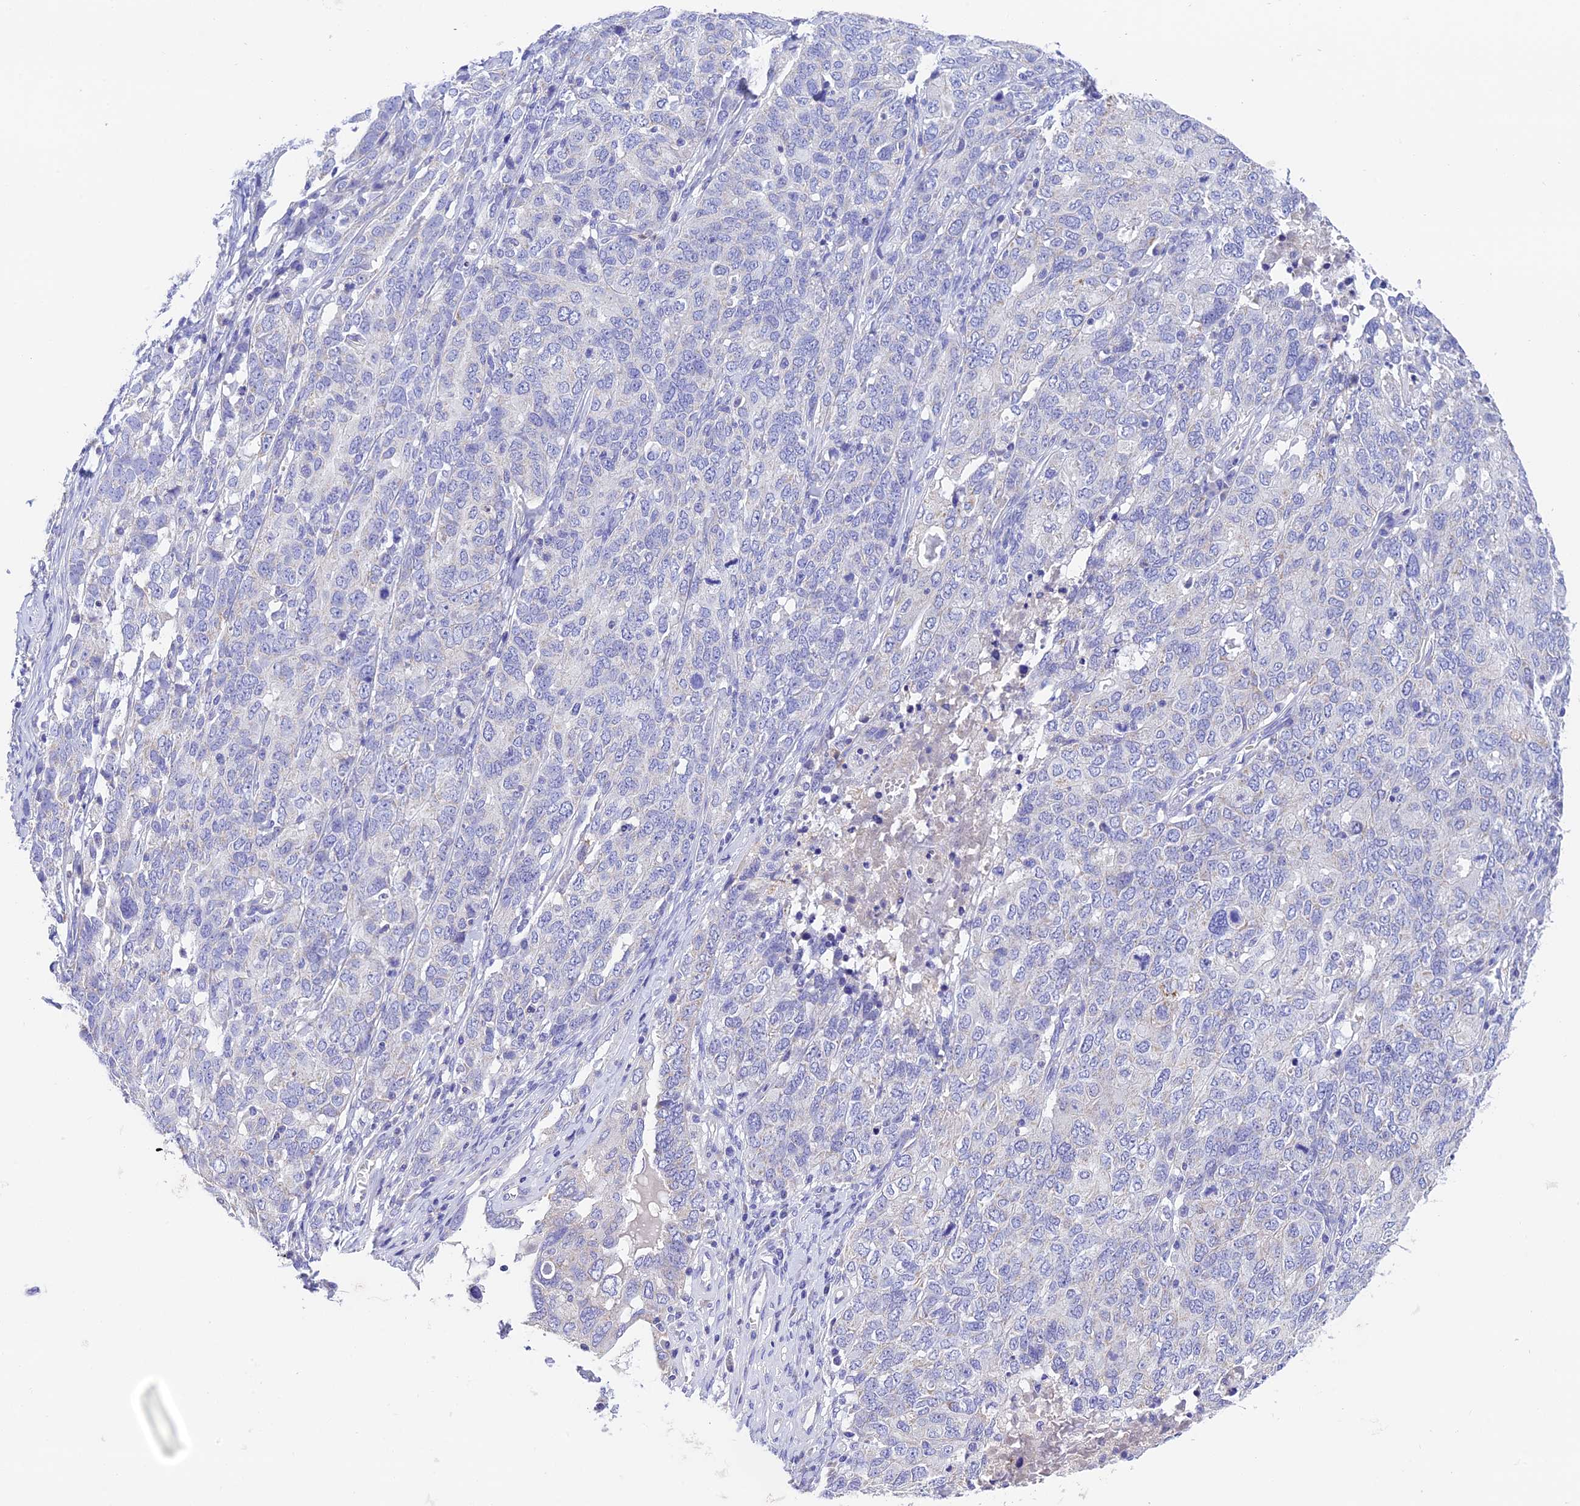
{"staining": {"intensity": "negative", "quantity": "none", "location": "none"}, "tissue": "ovarian cancer", "cell_type": "Tumor cells", "image_type": "cancer", "snomed": [{"axis": "morphology", "description": "Carcinoma, endometroid"}, {"axis": "topography", "description": "Ovary"}], "caption": "This is a histopathology image of IHC staining of ovarian cancer, which shows no expression in tumor cells.", "gene": "MS4A5", "patient": {"sex": "female", "age": 62}}